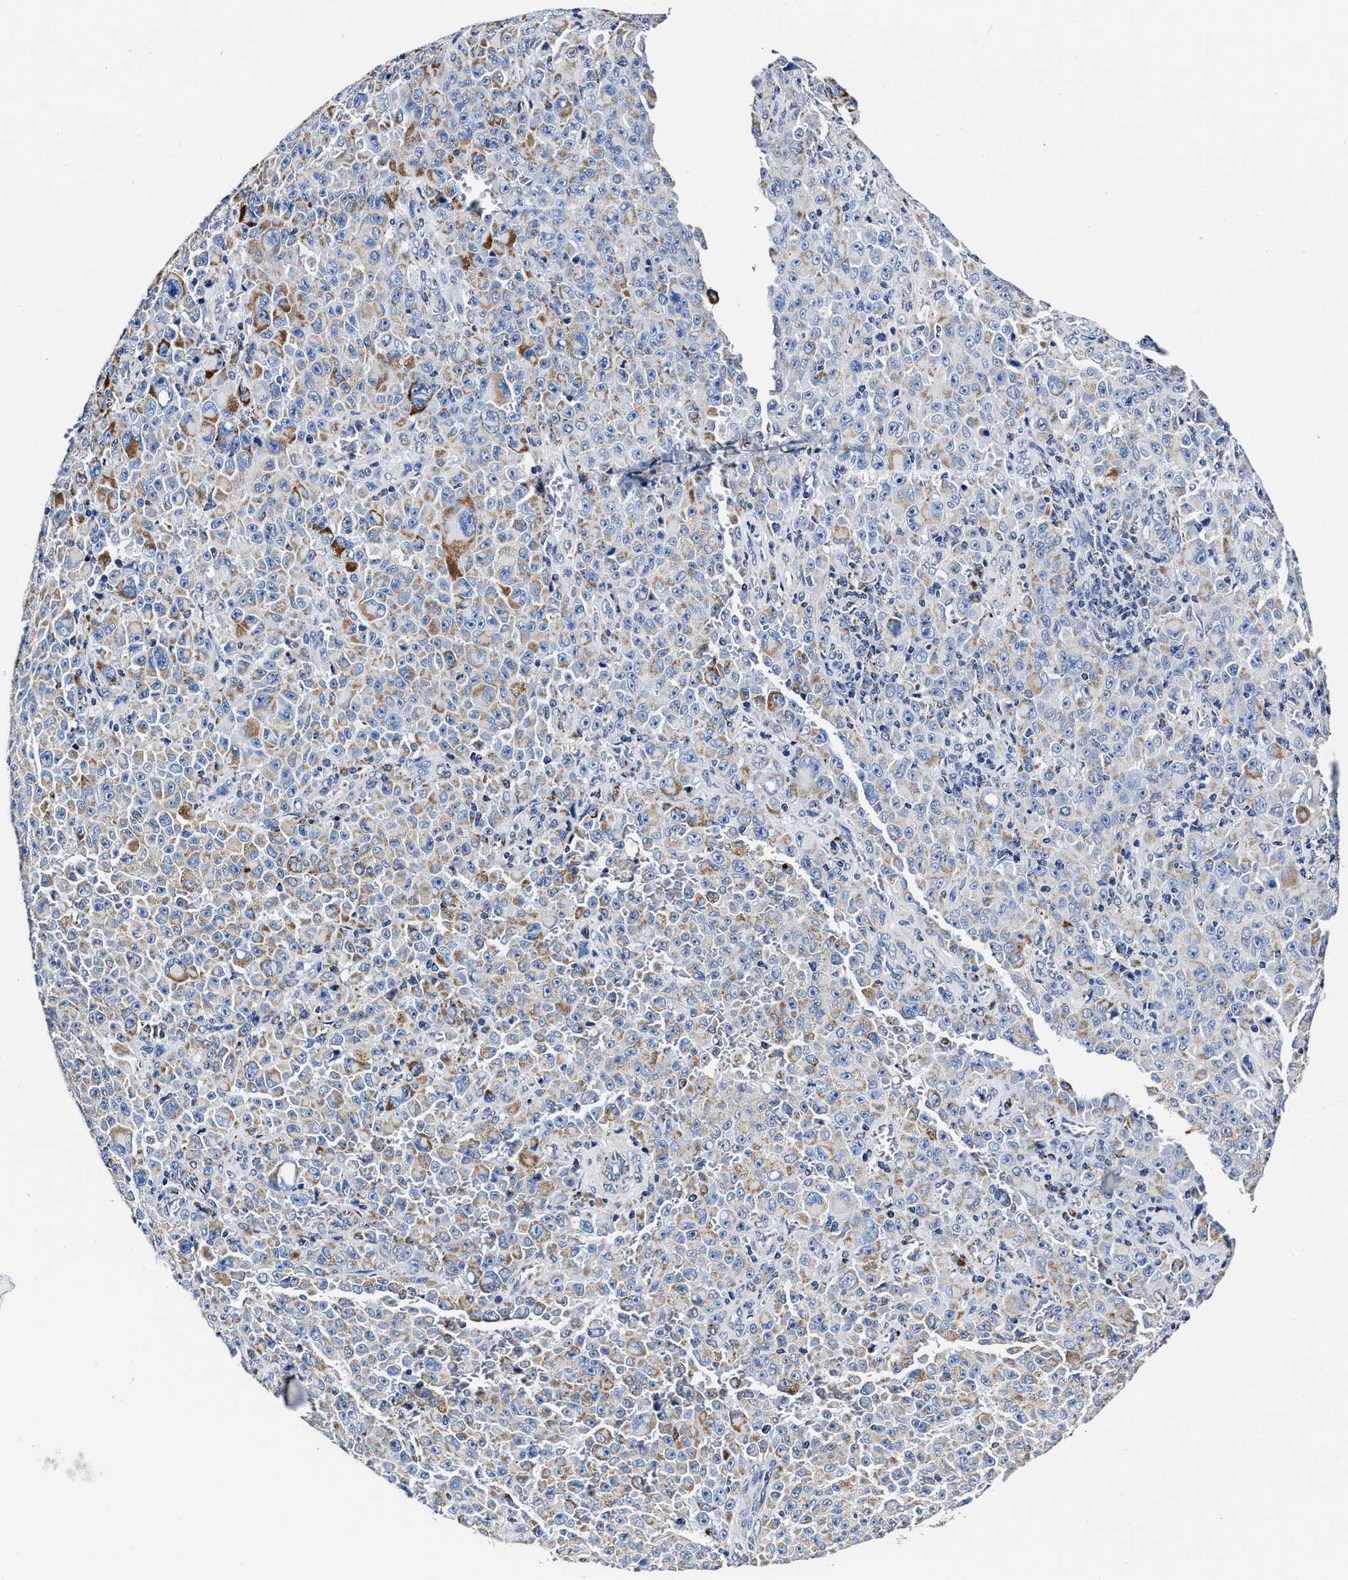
{"staining": {"intensity": "moderate", "quantity": "25%-75%", "location": "cytoplasmic/membranous"}, "tissue": "melanoma", "cell_type": "Tumor cells", "image_type": "cancer", "snomed": [{"axis": "morphology", "description": "Malignant melanoma, NOS"}, {"axis": "topography", "description": "Skin"}], "caption": "High-magnification brightfield microscopy of melanoma stained with DAB (3,3'-diaminobenzidine) (brown) and counterstained with hematoxylin (blue). tumor cells exhibit moderate cytoplasmic/membranous positivity is seen in about25%-75% of cells.", "gene": "HINT2", "patient": {"sex": "female", "age": 82}}